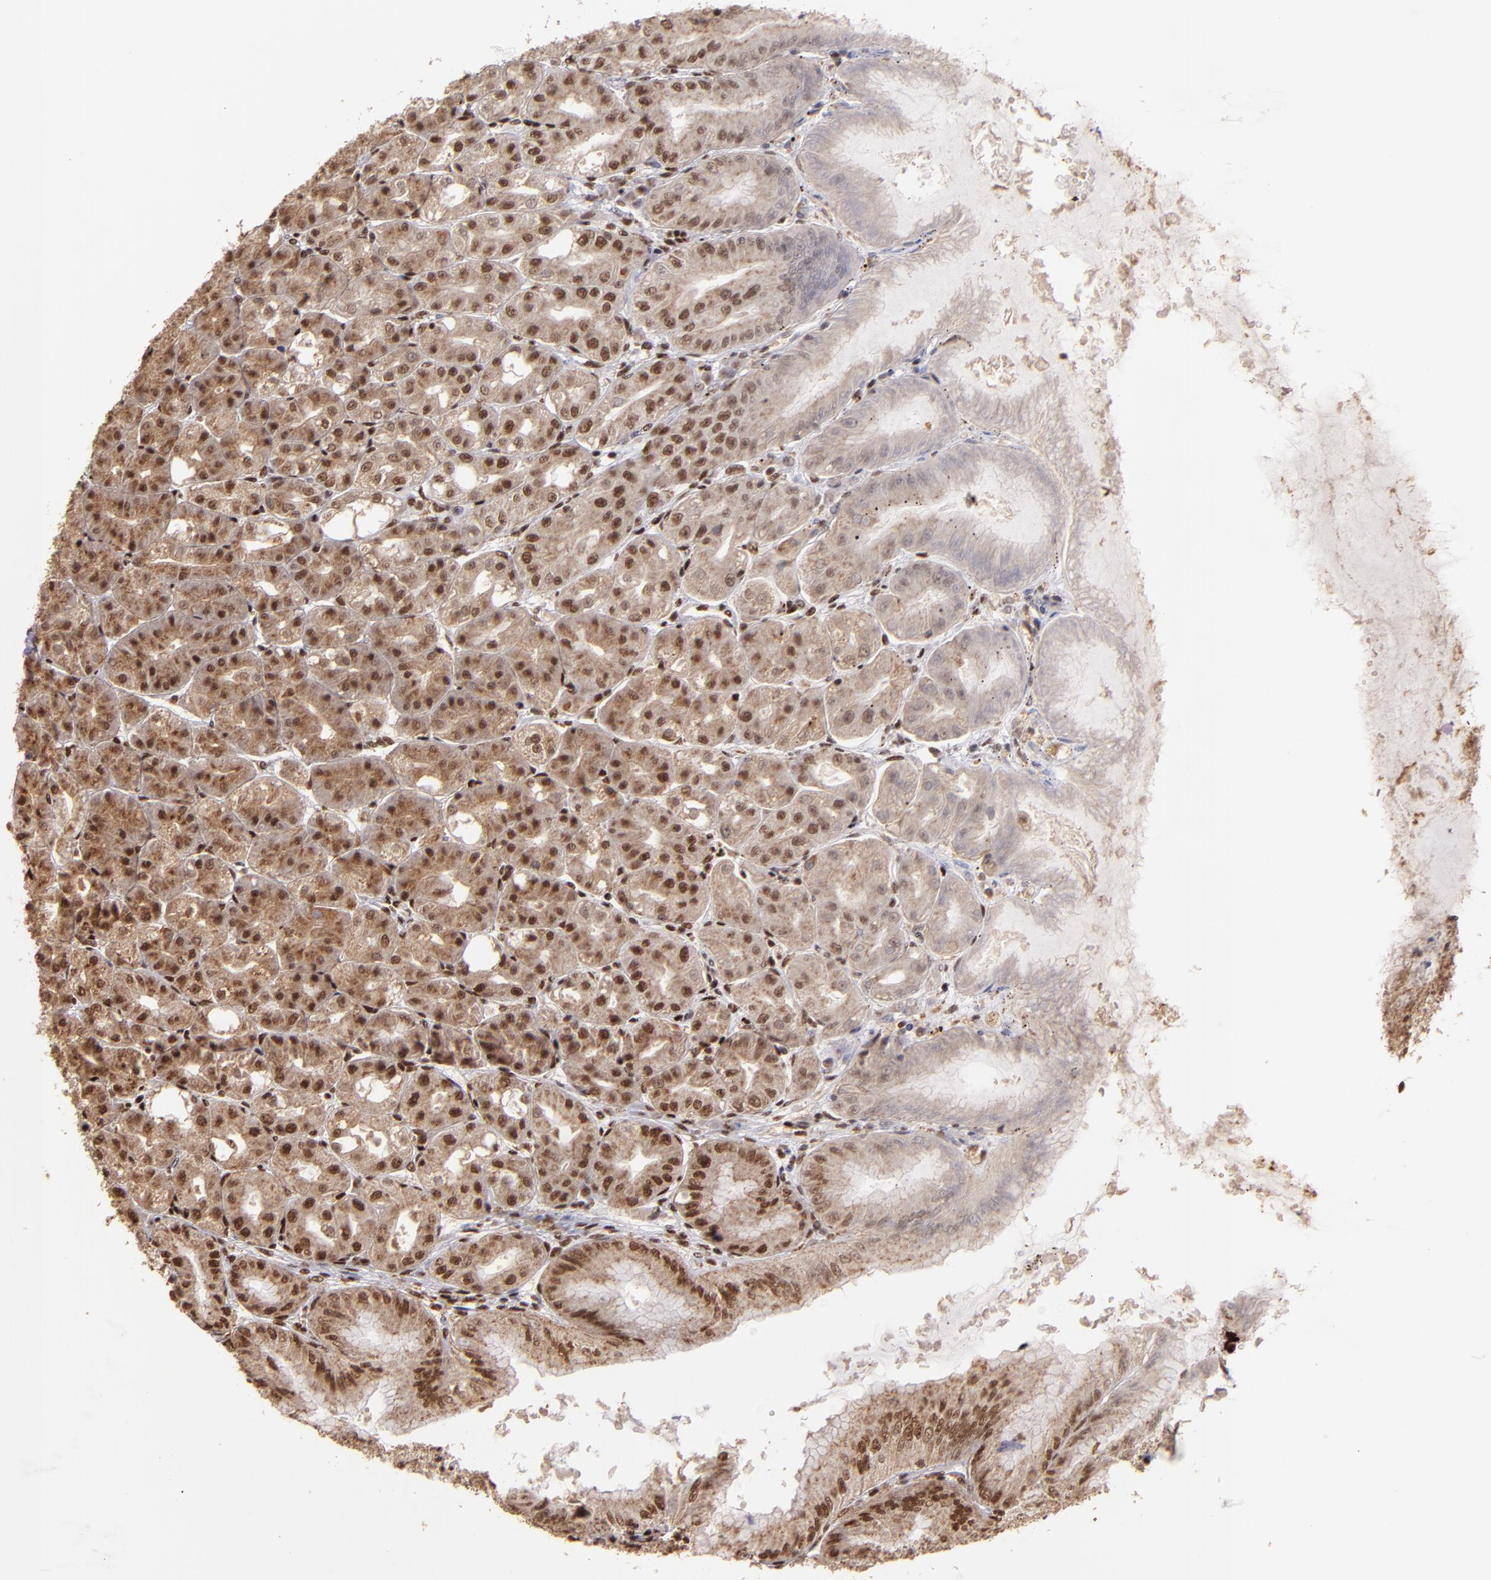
{"staining": {"intensity": "moderate", "quantity": ">75%", "location": "nuclear"}, "tissue": "stomach", "cell_type": "Glandular cells", "image_type": "normal", "snomed": [{"axis": "morphology", "description": "Normal tissue, NOS"}, {"axis": "topography", "description": "Stomach, lower"}], "caption": "Protein staining of unremarkable stomach displays moderate nuclear expression in approximately >75% of glandular cells.", "gene": "SP1", "patient": {"sex": "male", "age": 71}}